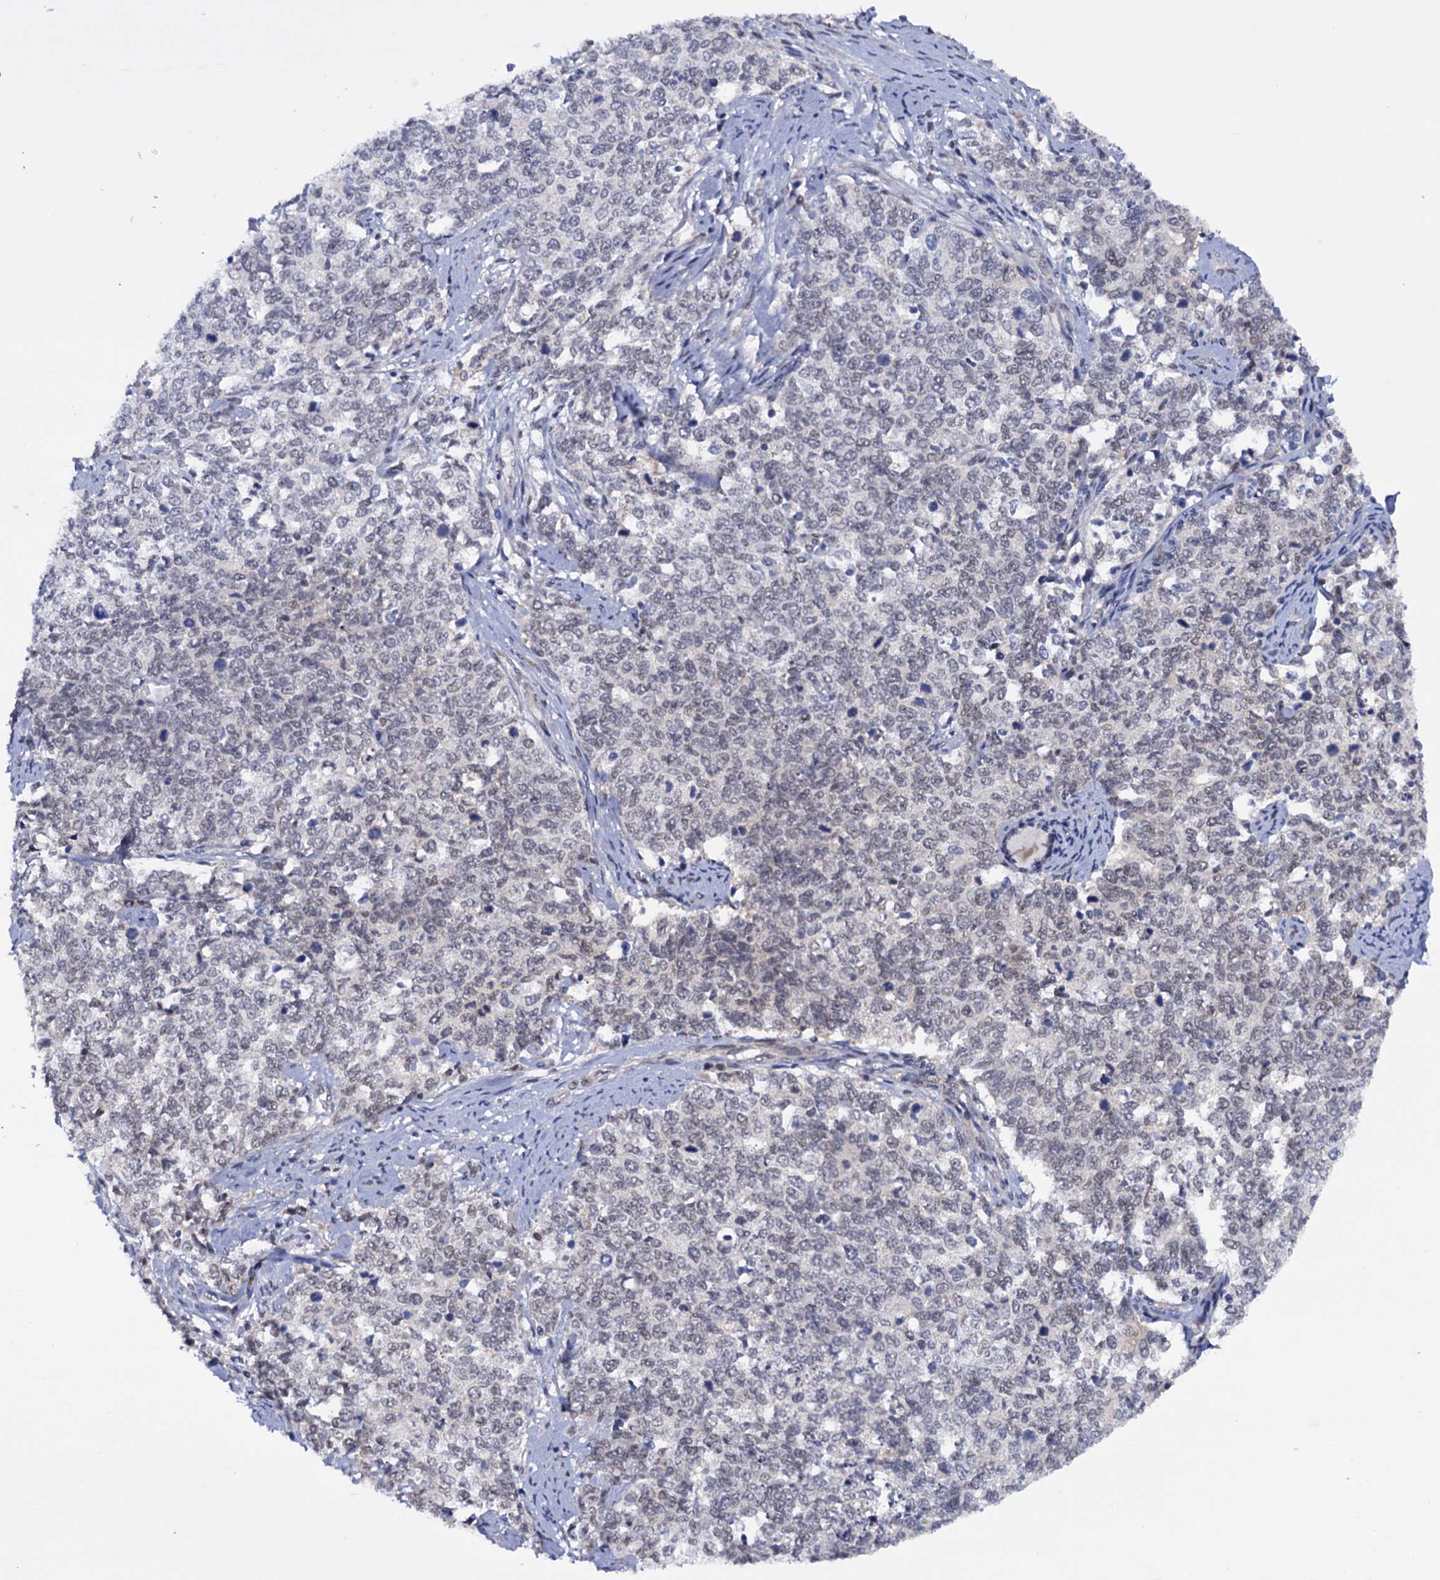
{"staining": {"intensity": "negative", "quantity": "none", "location": "none"}, "tissue": "cervical cancer", "cell_type": "Tumor cells", "image_type": "cancer", "snomed": [{"axis": "morphology", "description": "Squamous cell carcinoma, NOS"}, {"axis": "topography", "description": "Cervix"}], "caption": "Tumor cells are negative for brown protein staining in squamous cell carcinoma (cervical).", "gene": "TBC1D12", "patient": {"sex": "female", "age": 63}}